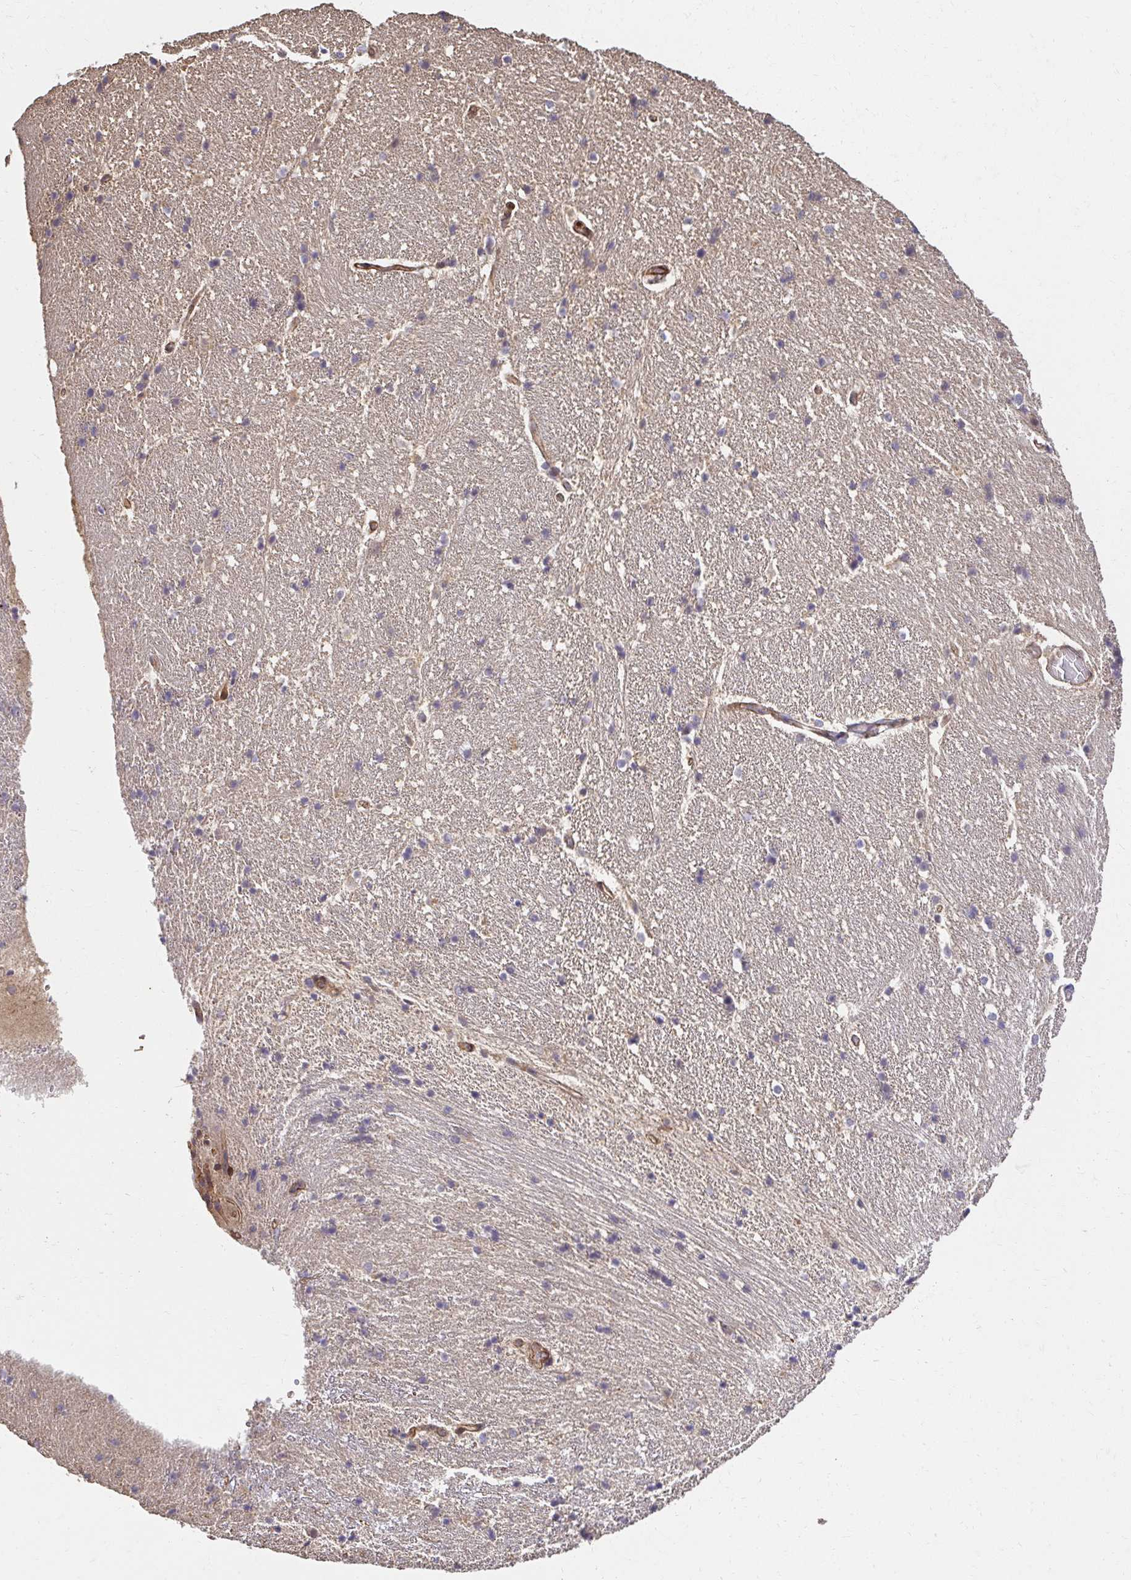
{"staining": {"intensity": "negative", "quantity": "none", "location": "none"}, "tissue": "hippocampus", "cell_type": "Glial cells", "image_type": "normal", "snomed": [{"axis": "morphology", "description": "Normal tissue, NOS"}, {"axis": "topography", "description": "Hippocampus"}], "caption": "A histopathology image of hippocampus stained for a protein shows no brown staining in glial cells.", "gene": "PSMA4", "patient": {"sex": "male", "age": 63}}